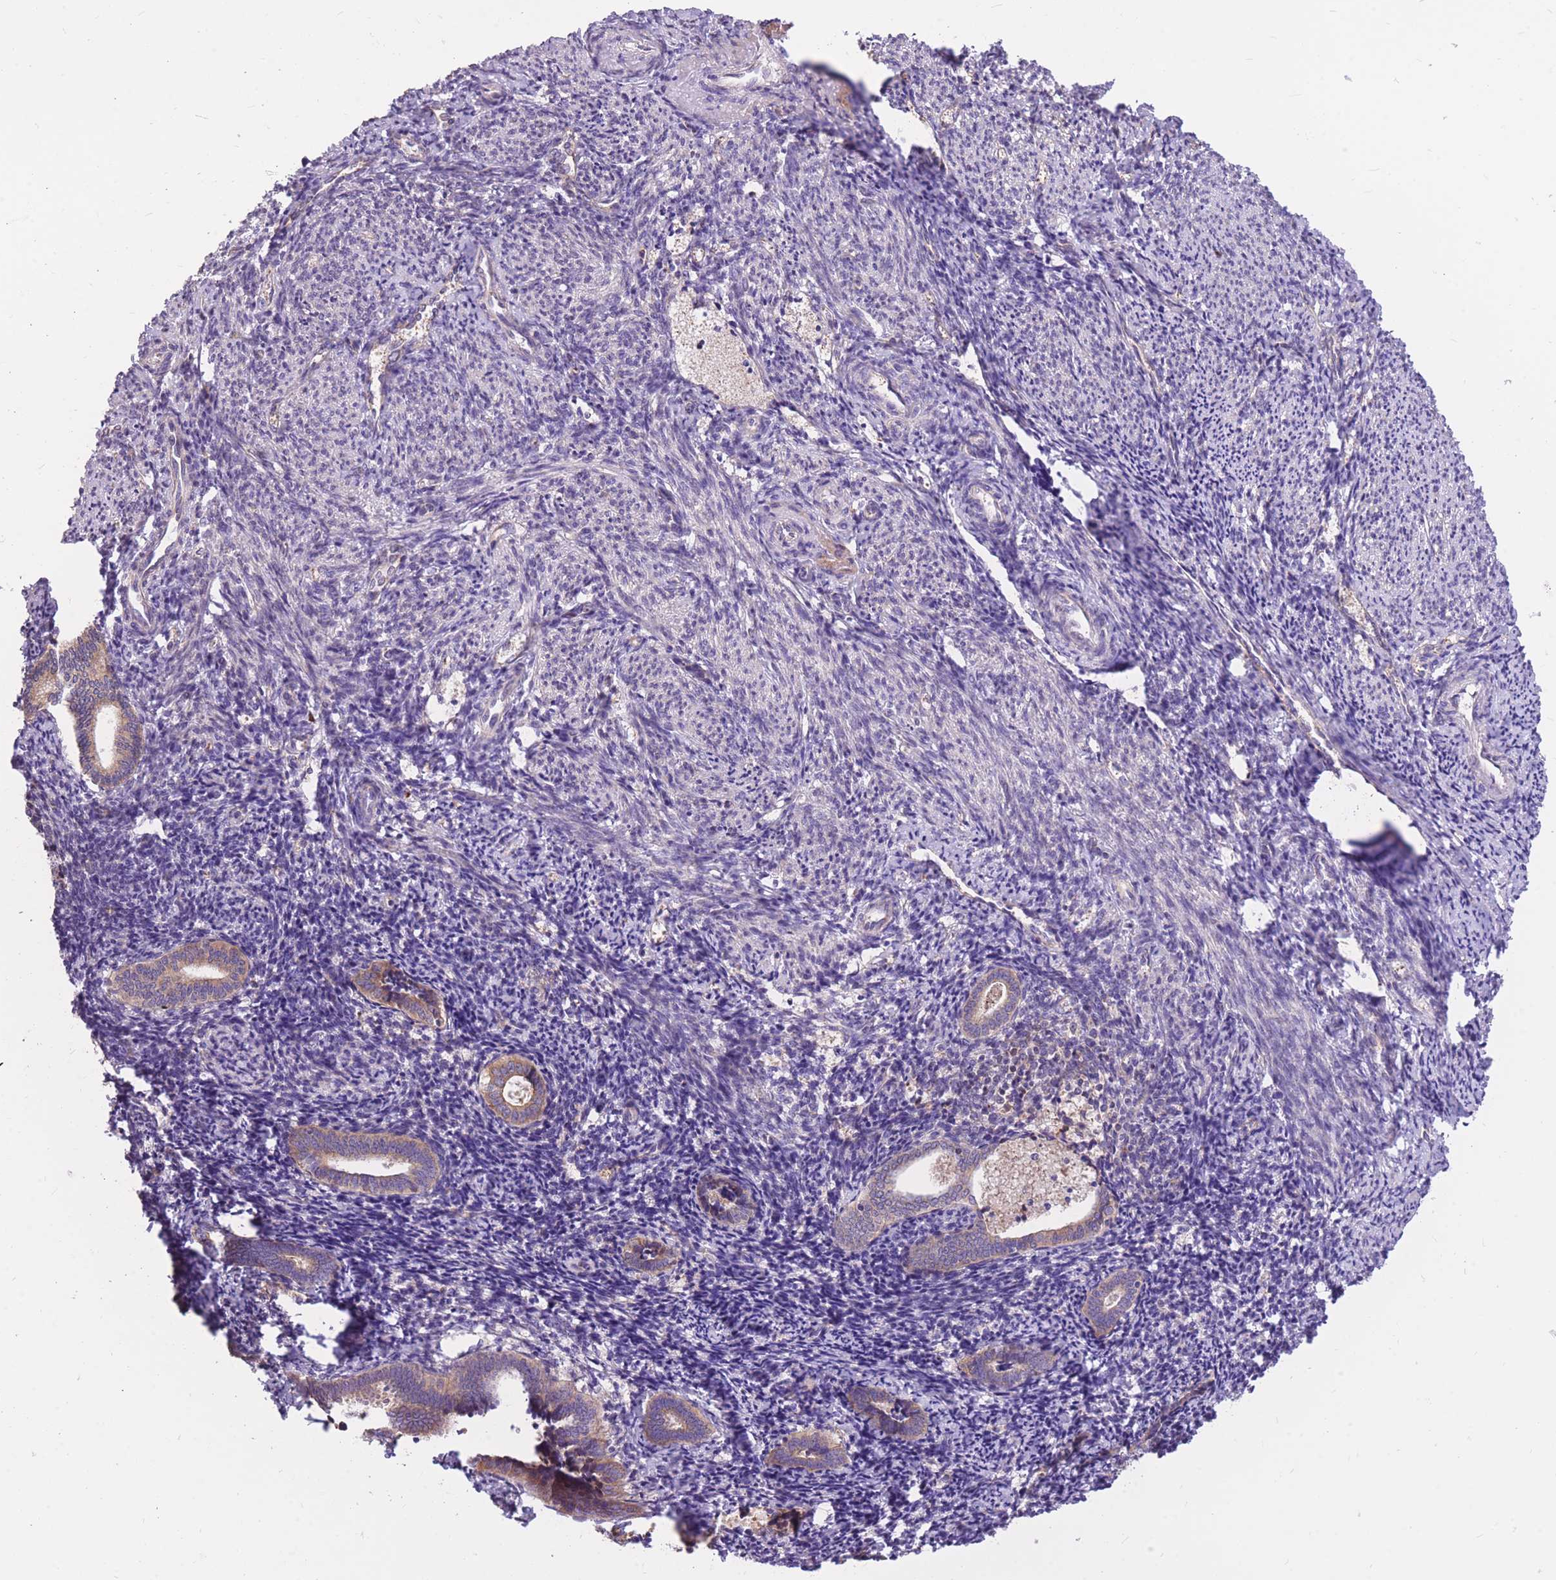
{"staining": {"intensity": "negative", "quantity": "none", "location": "none"}, "tissue": "endometrium", "cell_type": "Cells in endometrial stroma", "image_type": "normal", "snomed": [{"axis": "morphology", "description": "Normal tissue, NOS"}, {"axis": "topography", "description": "Endometrium"}], "caption": "Image shows no significant protein positivity in cells in endometrial stroma of benign endometrium. Nuclei are stained in blue.", "gene": "TOPAZ1", "patient": {"sex": "female", "age": 54}}